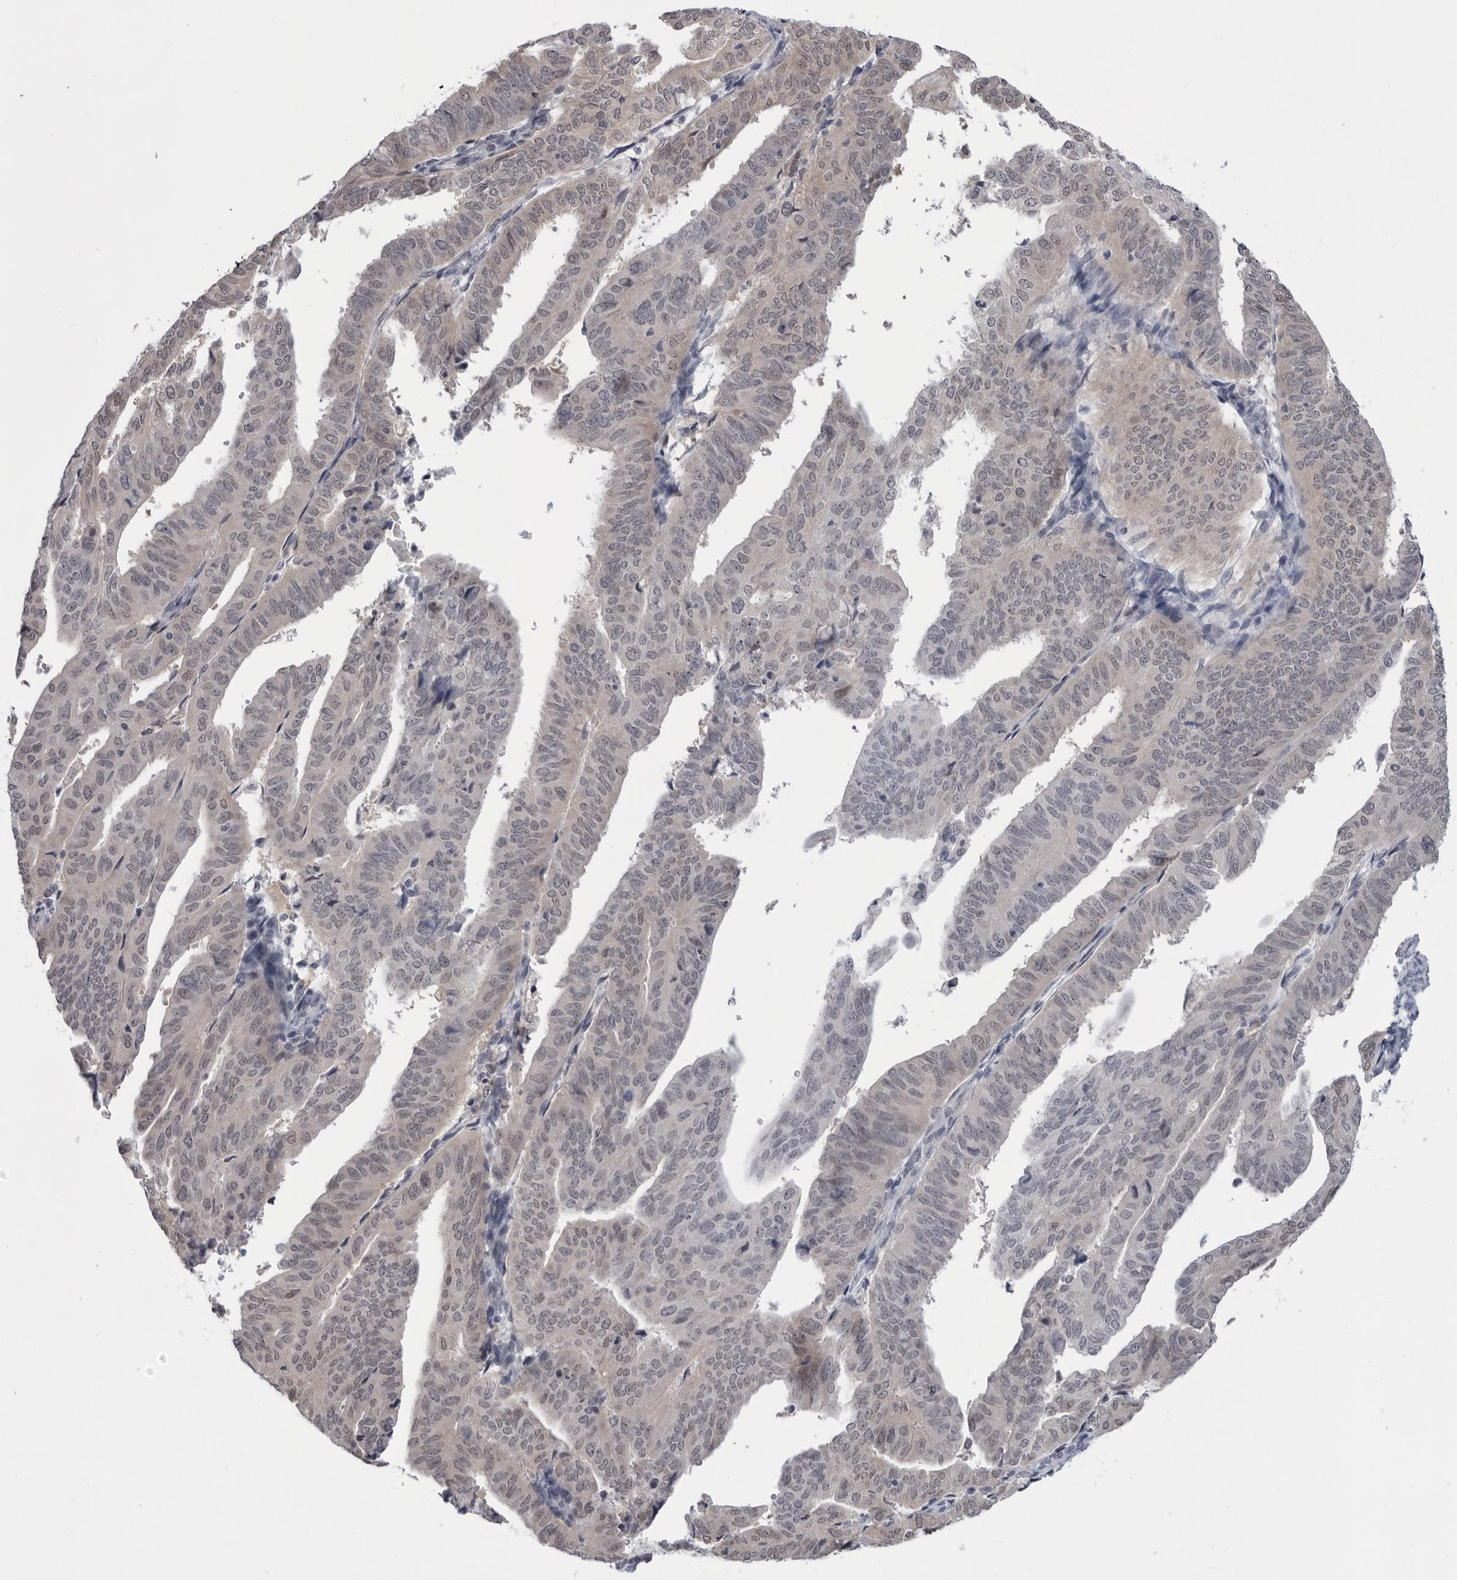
{"staining": {"intensity": "weak", "quantity": "<25%", "location": "nuclear"}, "tissue": "endometrial cancer", "cell_type": "Tumor cells", "image_type": "cancer", "snomed": [{"axis": "morphology", "description": "Adenocarcinoma, NOS"}, {"axis": "topography", "description": "Uterus"}], "caption": "An immunohistochemistry (IHC) photomicrograph of adenocarcinoma (endometrial) is shown. There is no staining in tumor cells of adenocarcinoma (endometrial).", "gene": "PNPO", "patient": {"sex": "female", "age": 77}}